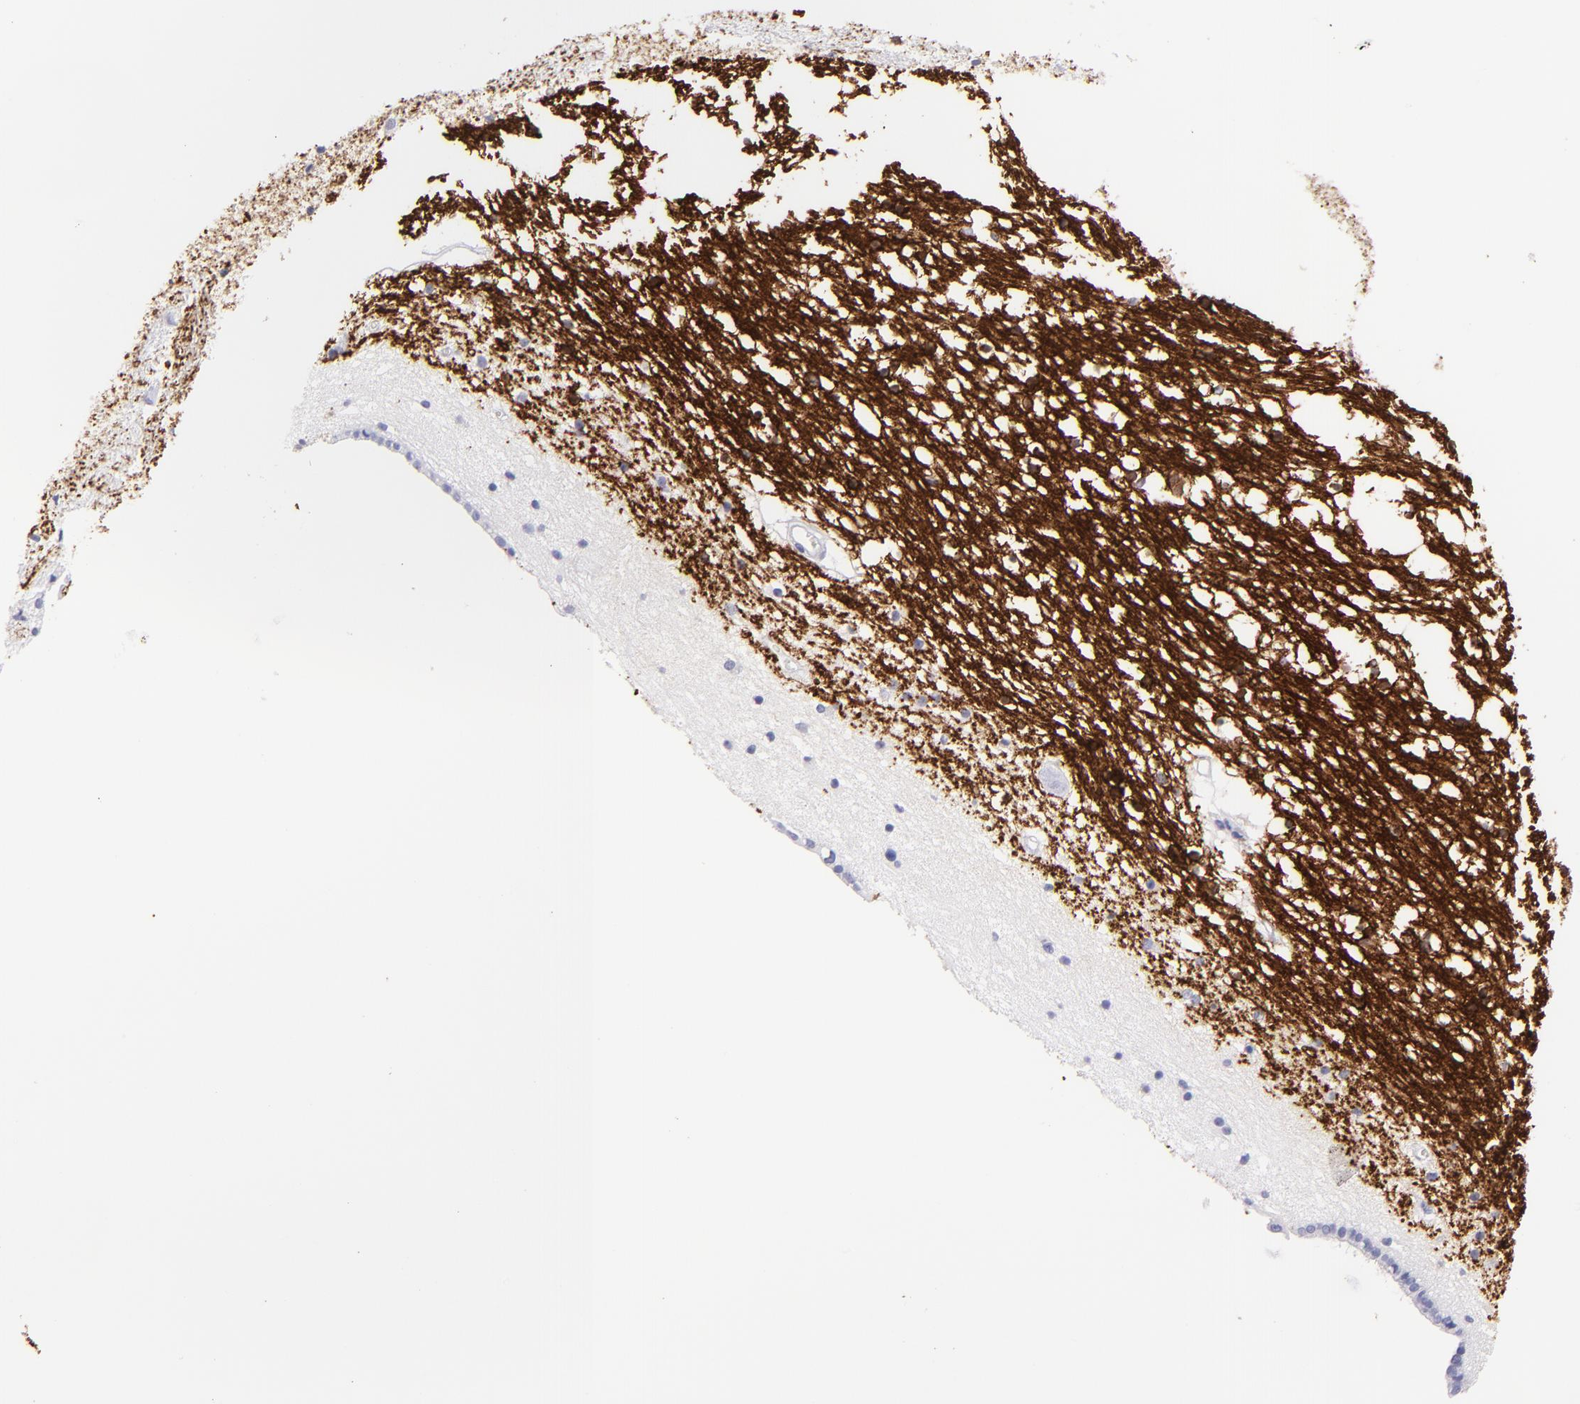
{"staining": {"intensity": "strong", "quantity": "25%-75%", "location": "cytoplasmic/membranous"}, "tissue": "caudate", "cell_type": "Glial cells", "image_type": "normal", "snomed": [{"axis": "morphology", "description": "Normal tissue, NOS"}, {"axis": "topography", "description": "Lateral ventricle wall"}], "caption": "The immunohistochemical stain shows strong cytoplasmic/membranous positivity in glial cells of normal caudate.", "gene": "CNP", "patient": {"sex": "male", "age": 45}}